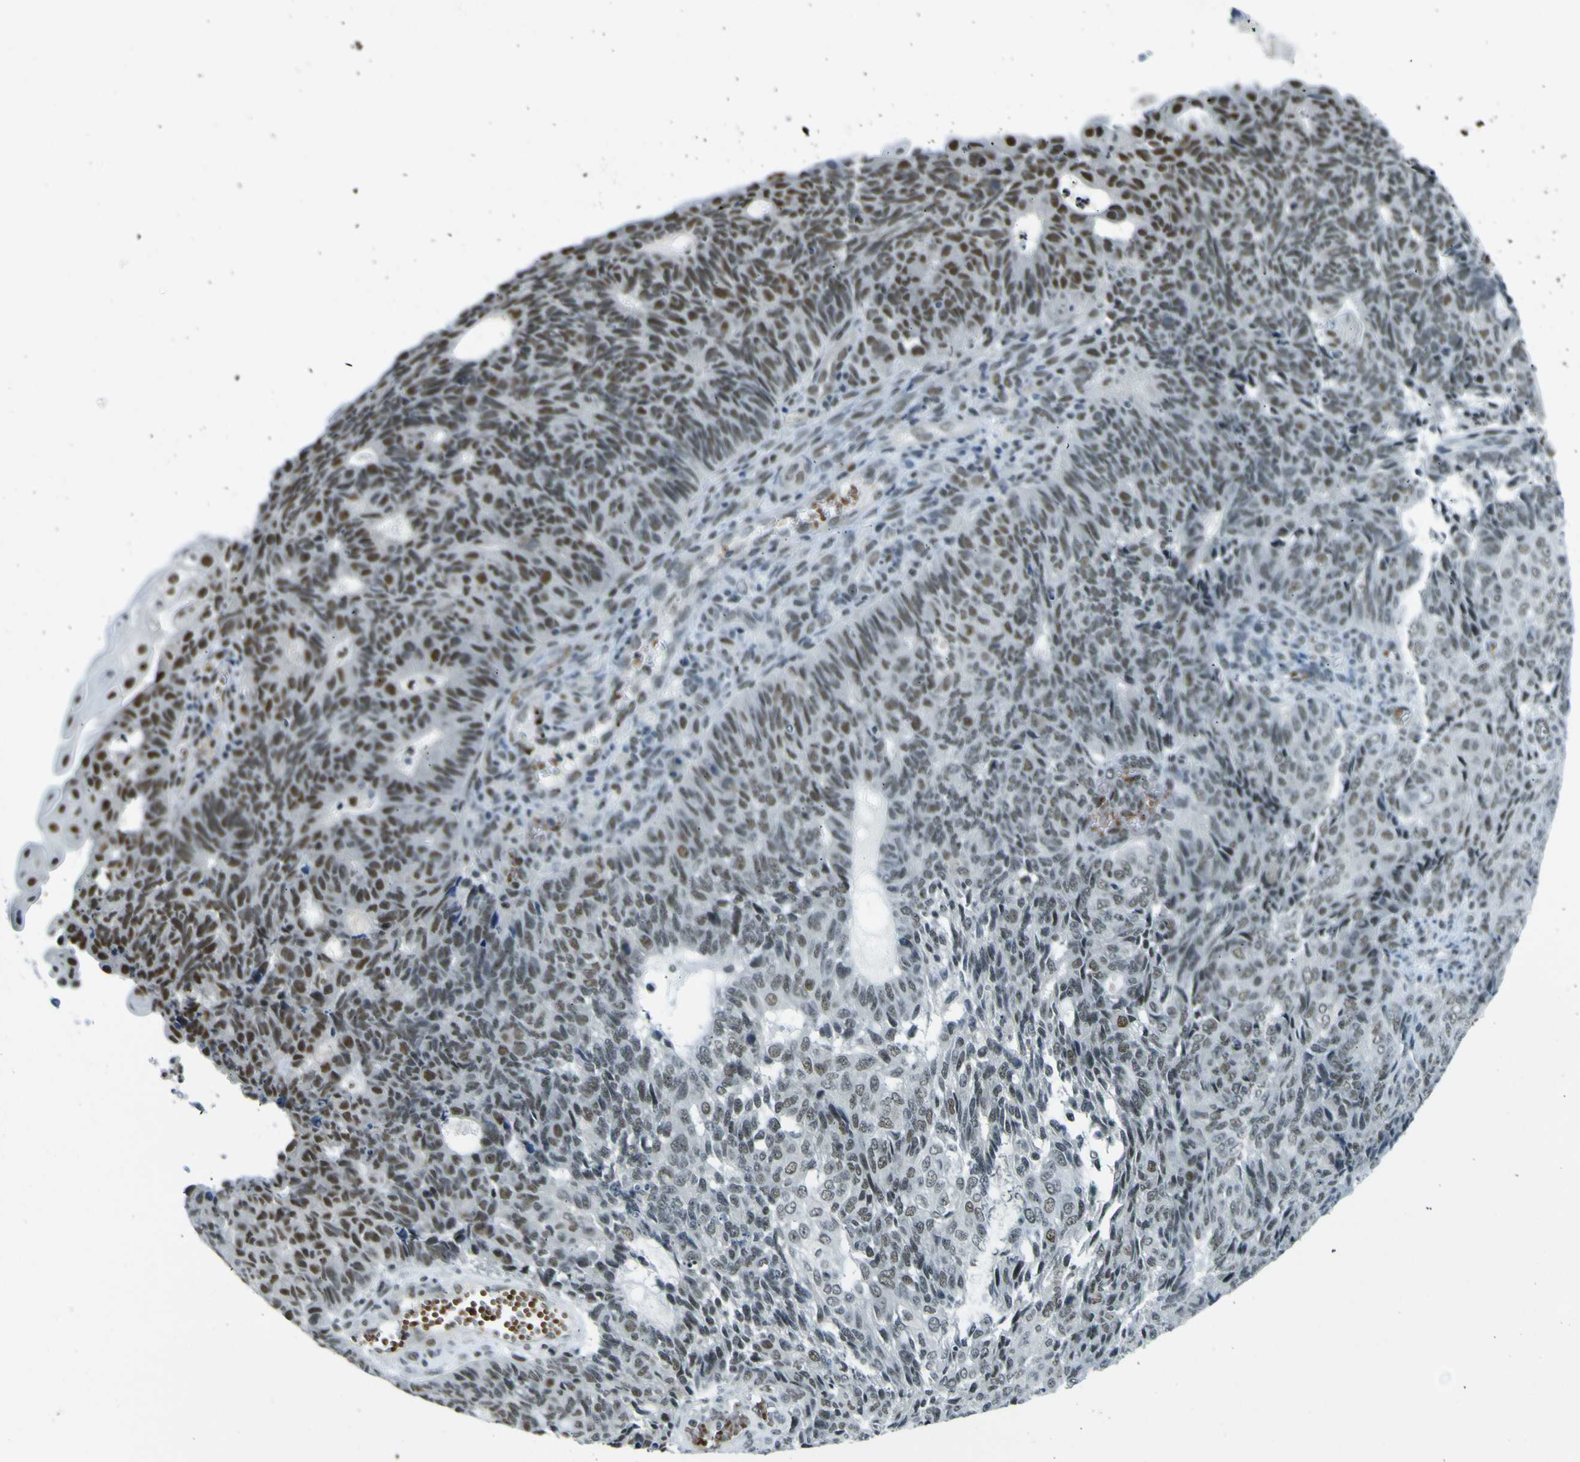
{"staining": {"intensity": "moderate", "quantity": "<25%", "location": "nuclear"}, "tissue": "endometrial cancer", "cell_type": "Tumor cells", "image_type": "cancer", "snomed": [{"axis": "morphology", "description": "Adenocarcinoma, NOS"}, {"axis": "topography", "description": "Endometrium"}], "caption": "The histopathology image displays staining of endometrial cancer, revealing moderate nuclear protein positivity (brown color) within tumor cells.", "gene": "CEBPG", "patient": {"sex": "female", "age": 32}}